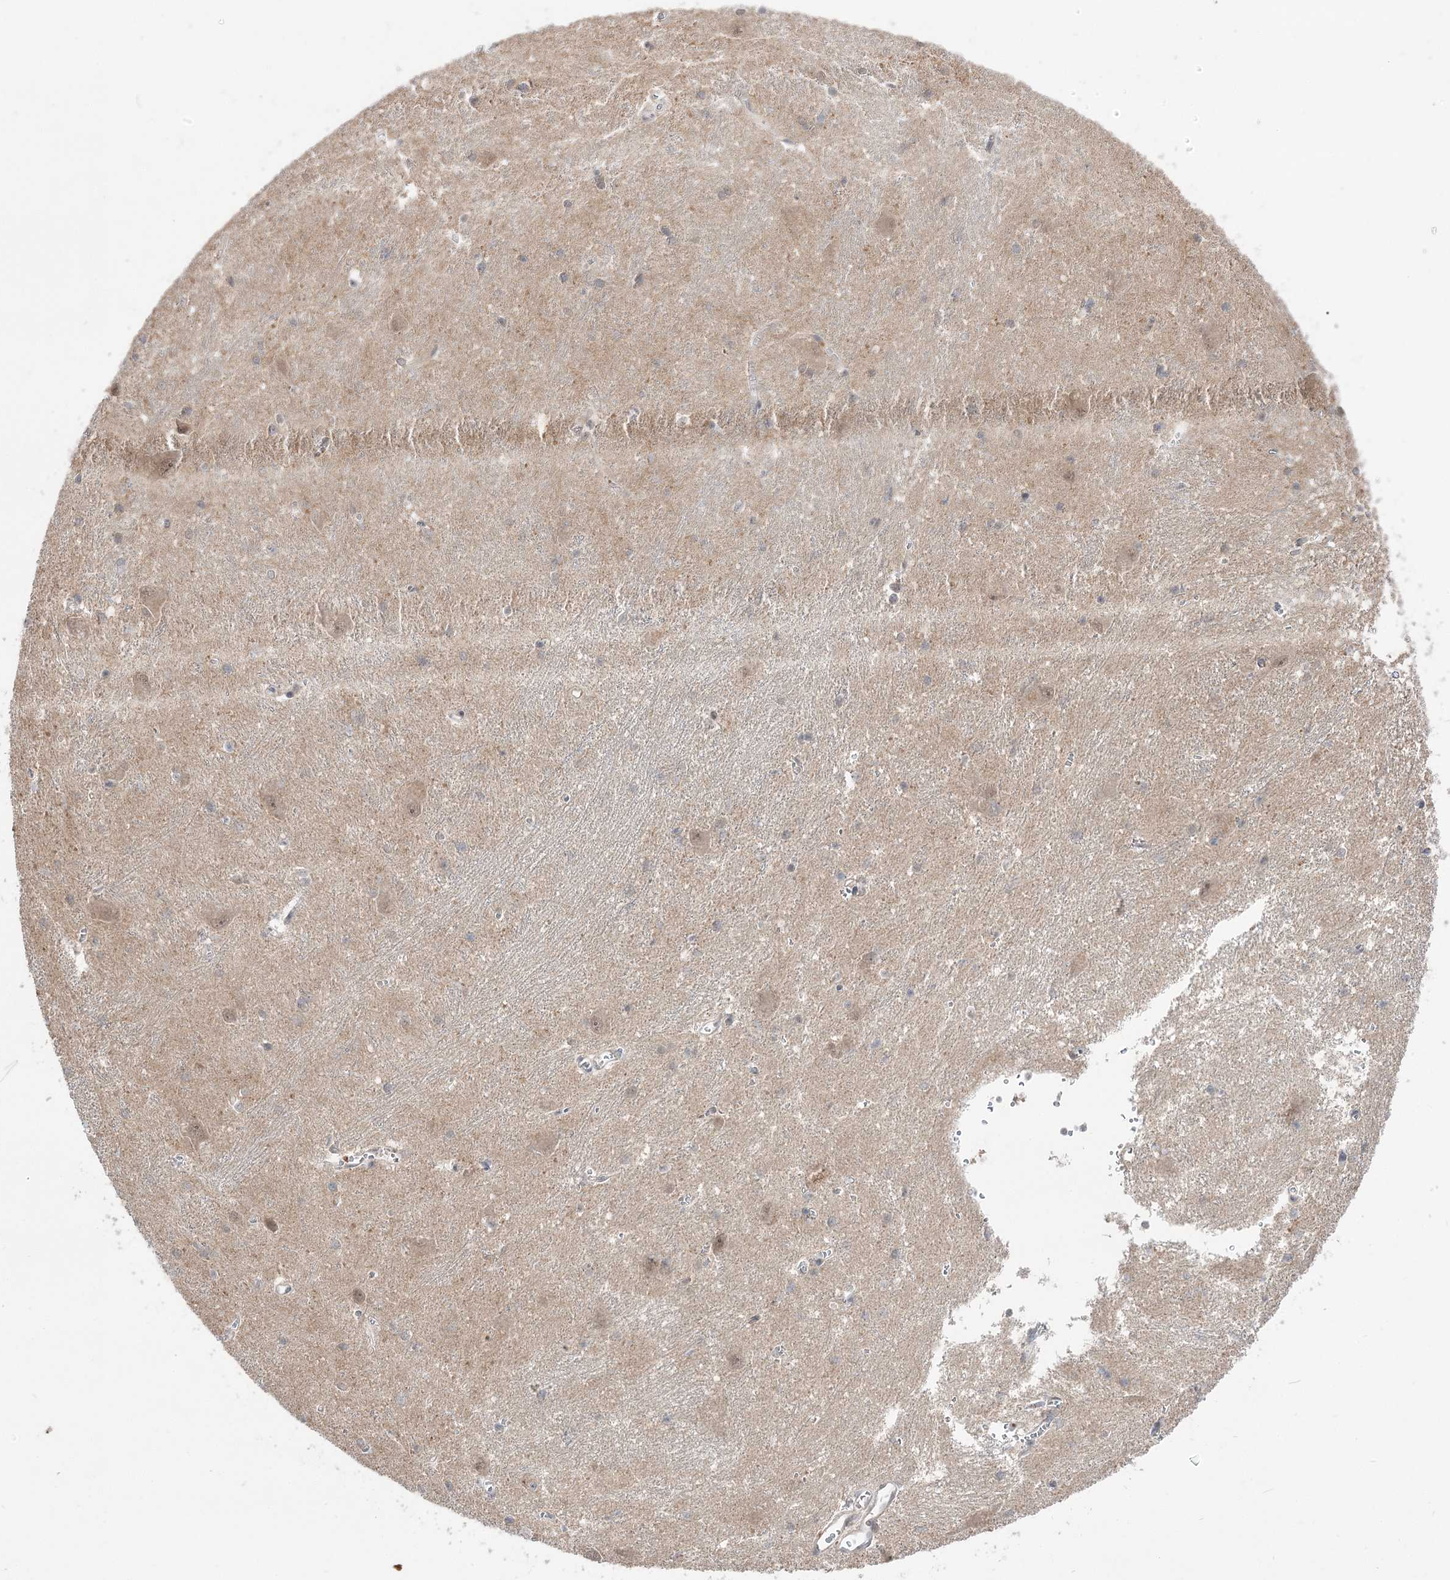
{"staining": {"intensity": "weak", "quantity": "<25%", "location": "cytoplasmic/membranous"}, "tissue": "caudate", "cell_type": "Glial cells", "image_type": "normal", "snomed": [{"axis": "morphology", "description": "Normal tissue, NOS"}, {"axis": "topography", "description": "Lateral ventricle wall"}], "caption": "This is an immunohistochemistry (IHC) histopathology image of unremarkable caudate. There is no positivity in glial cells.", "gene": "HELT", "patient": {"sex": "male", "age": 37}}